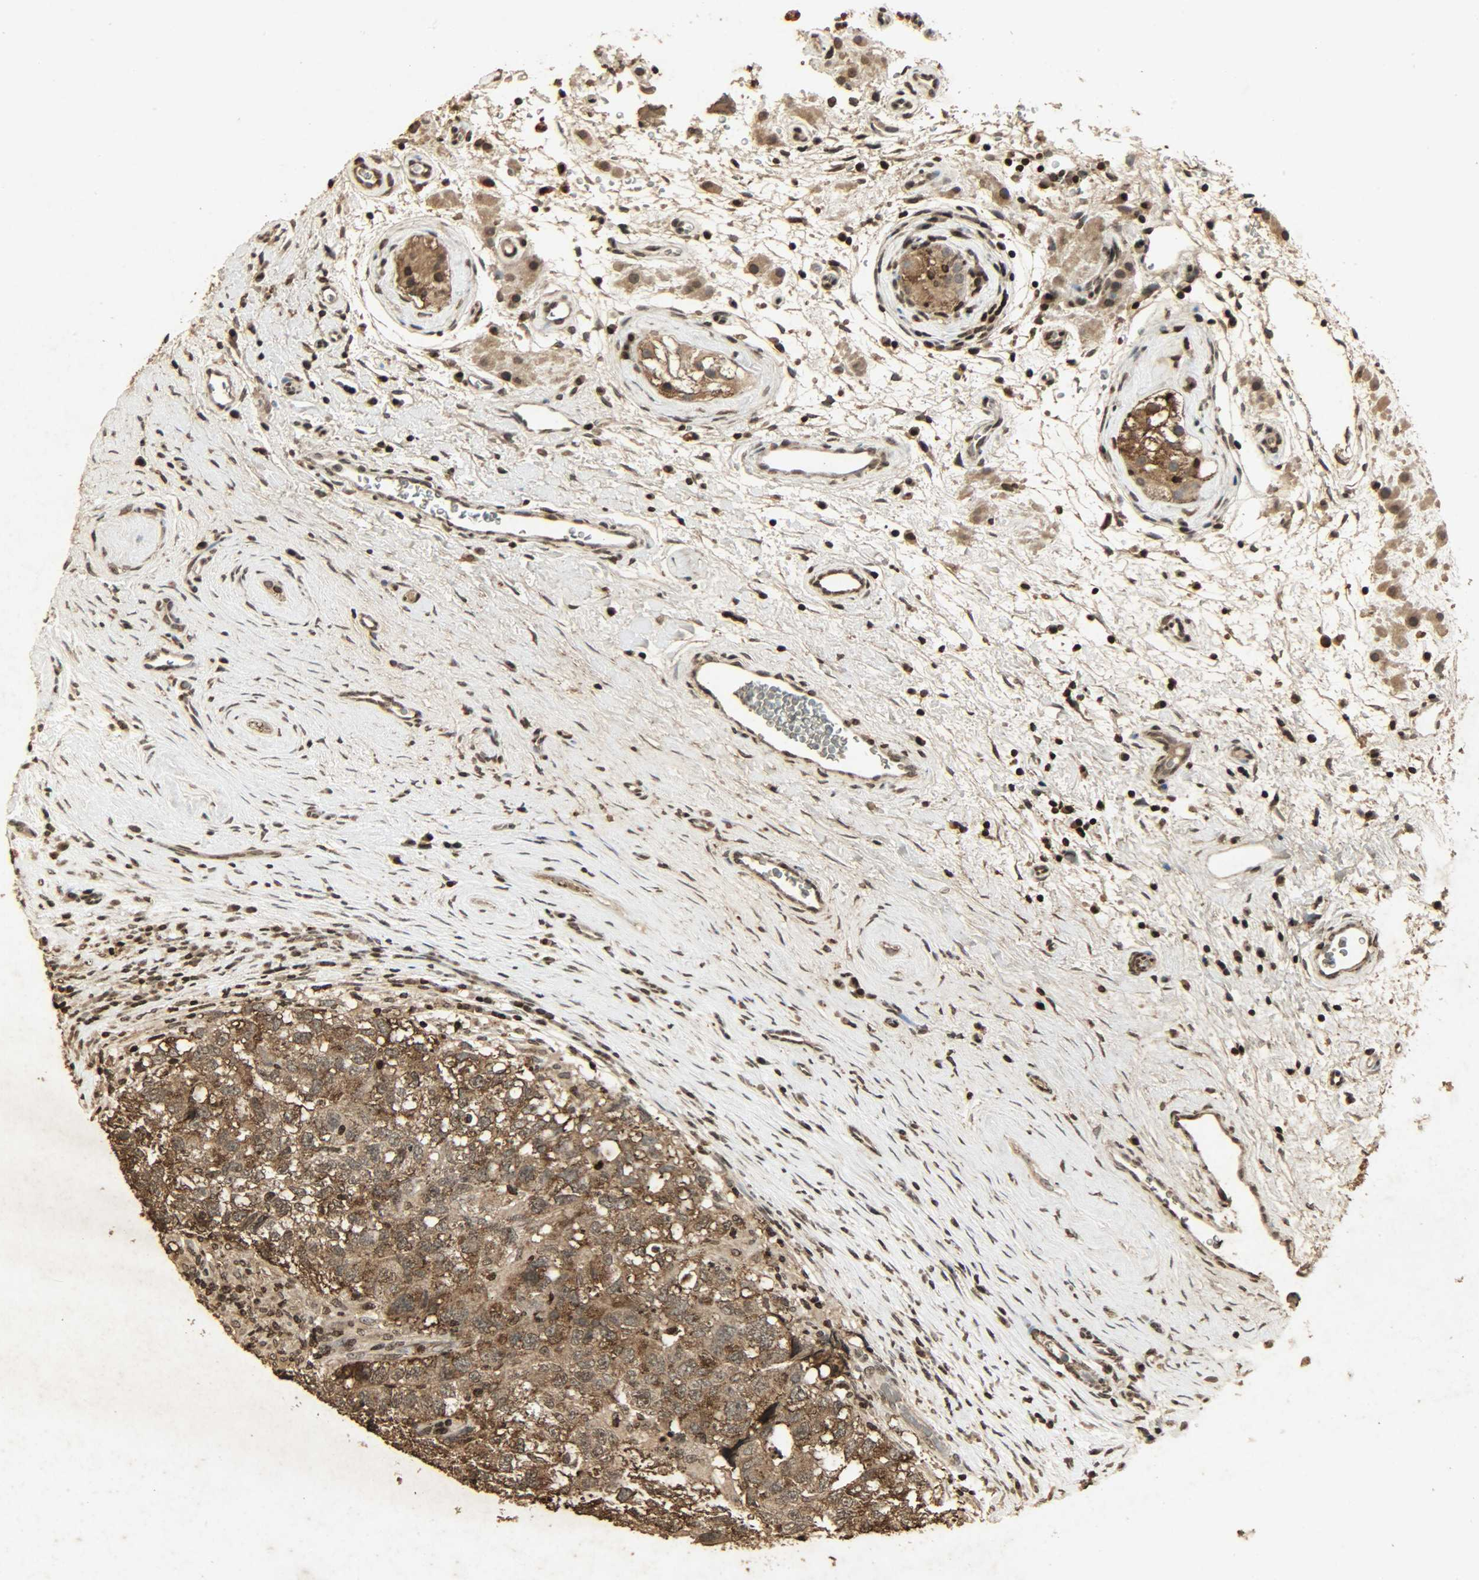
{"staining": {"intensity": "moderate", "quantity": ">75%", "location": "cytoplasmic/membranous,nuclear"}, "tissue": "testis cancer", "cell_type": "Tumor cells", "image_type": "cancer", "snomed": [{"axis": "morphology", "description": "Carcinoma, Embryonal, NOS"}, {"axis": "topography", "description": "Testis"}], "caption": "A brown stain labels moderate cytoplasmic/membranous and nuclear expression of a protein in testis cancer (embryonal carcinoma) tumor cells.", "gene": "PPP3R1", "patient": {"sex": "male", "age": 21}}